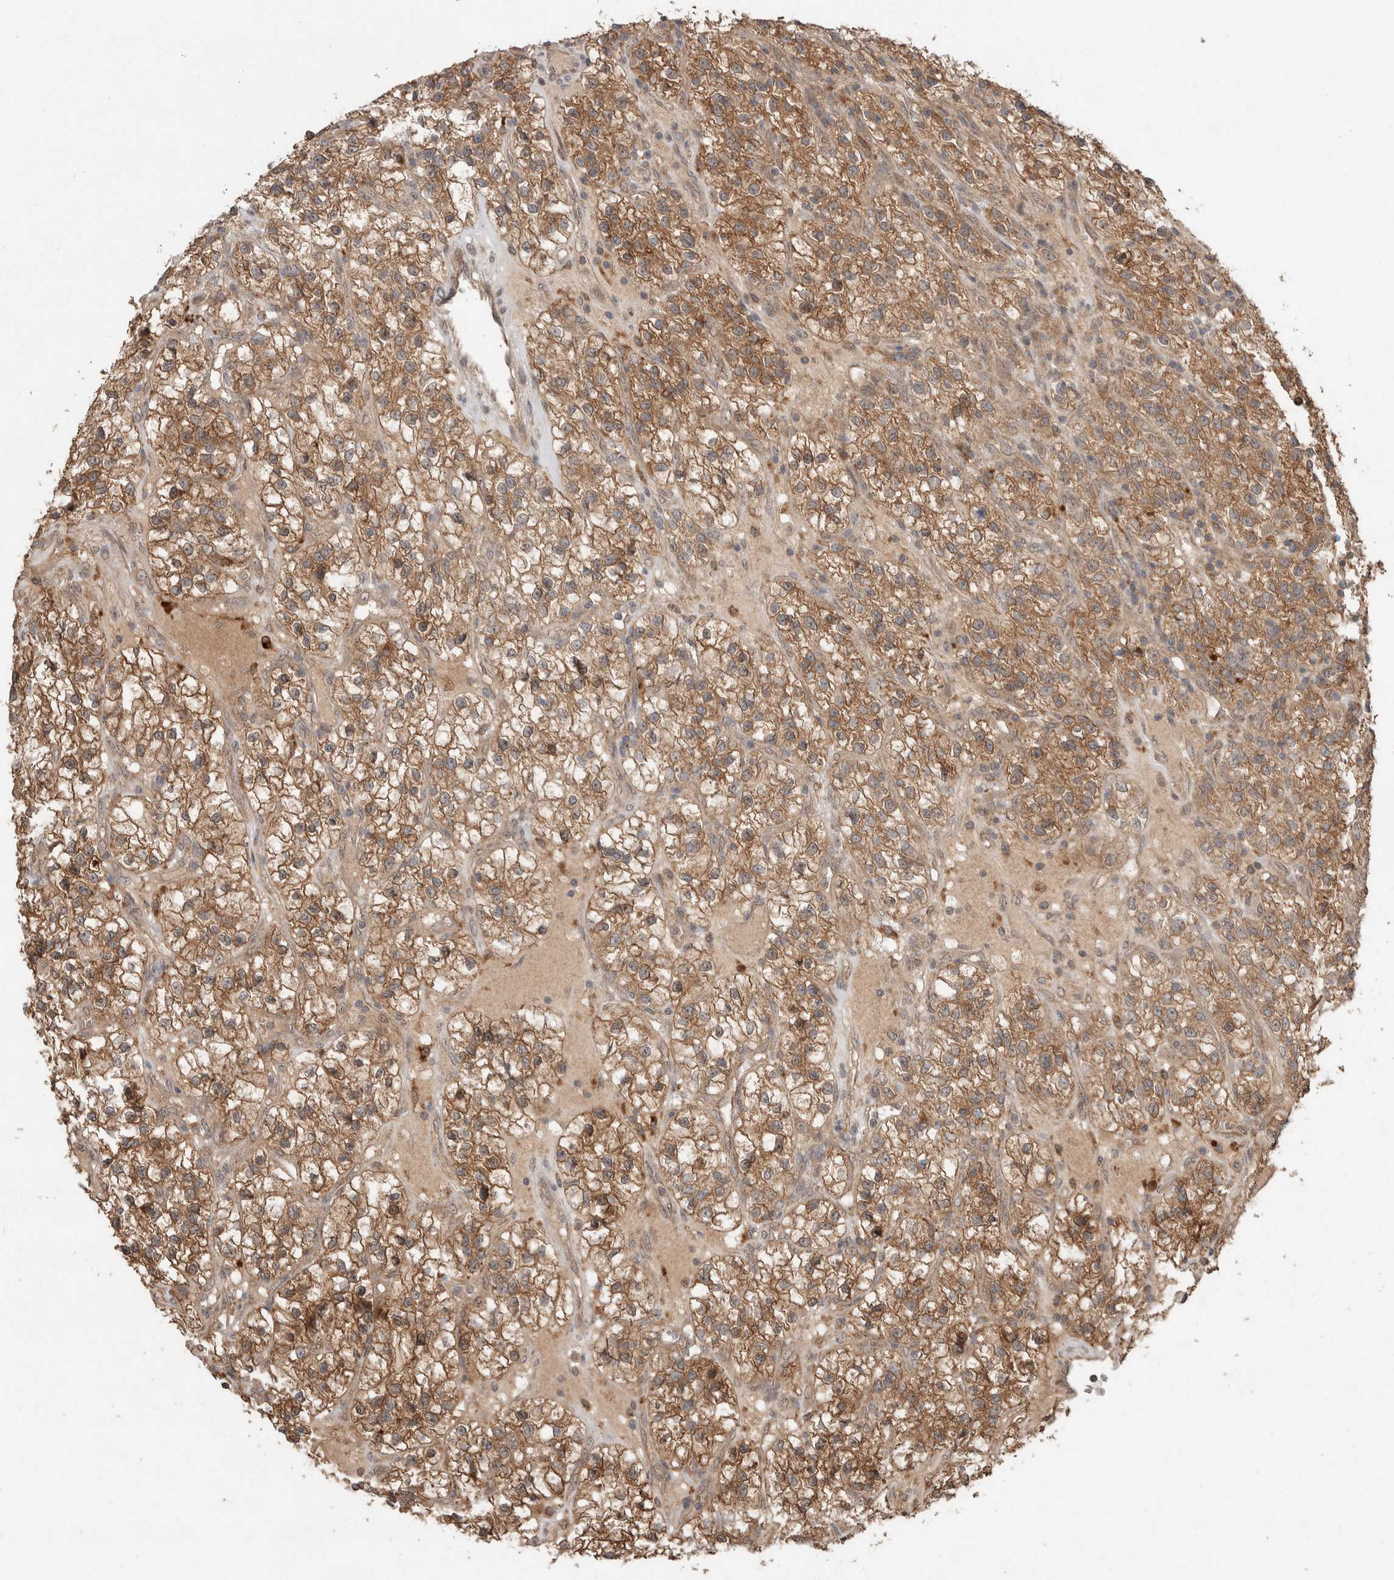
{"staining": {"intensity": "moderate", "quantity": ">75%", "location": "cytoplasmic/membranous"}, "tissue": "renal cancer", "cell_type": "Tumor cells", "image_type": "cancer", "snomed": [{"axis": "morphology", "description": "Adenocarcinoma, NOS"}, {"axis": "topography", "description": "Kidney"}], "caption": "Renal adenocarcinoma stained with a brown dye exhibits moderate cytoplasmic/membranous positive staining in approximately >75% of tumor cells.", "gene": "KCNJ5", "patient": {"sex": "female", "age": 57}}